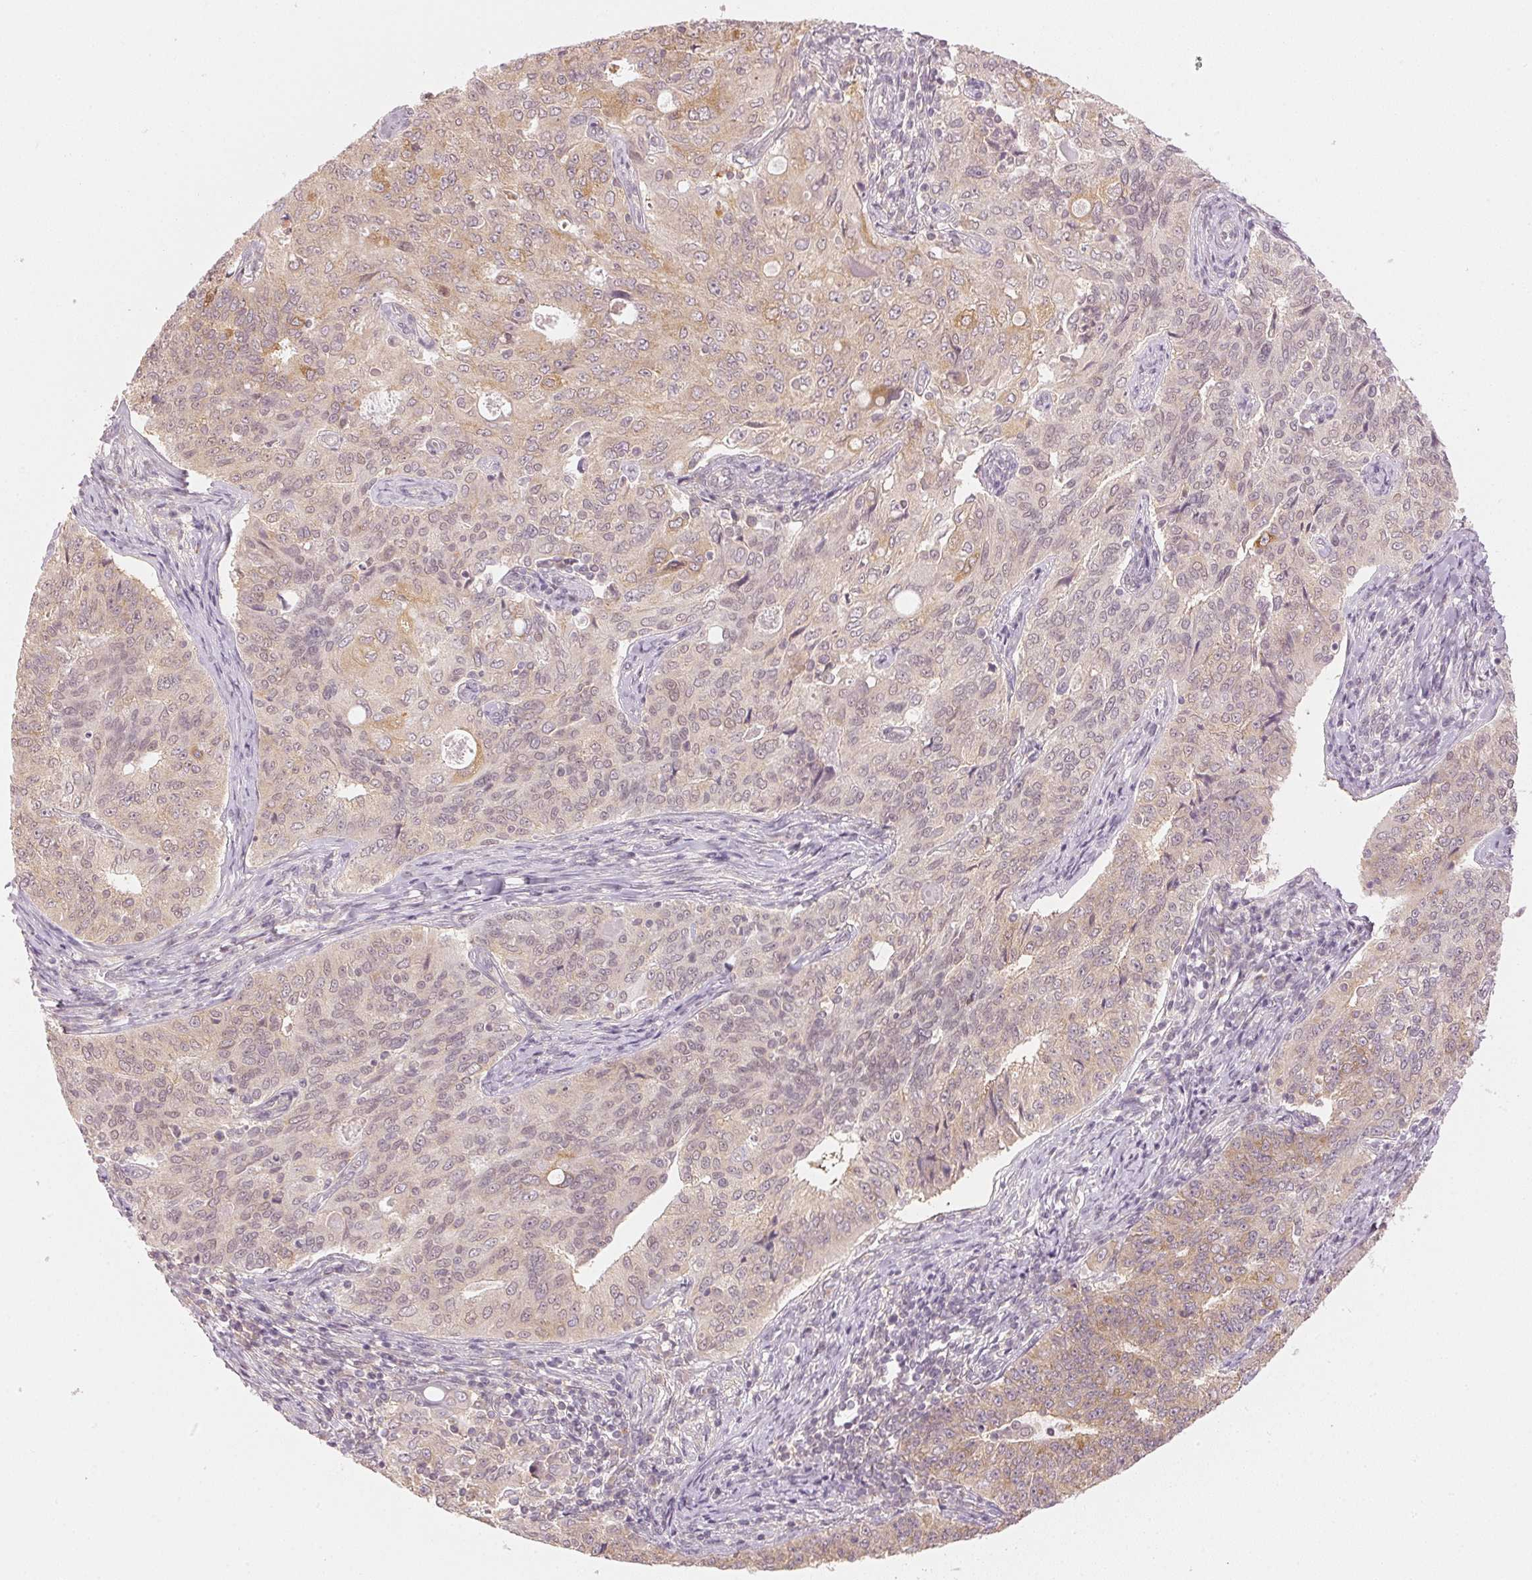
{"staining": {"intensity": "weak", "quantity": "<25%", "location": "cytoplasmic/membranous,nuclear"}, "tissue": "endometrial cancer", "cell_type": "Tumor cells", "image_type": "cancer", "snomed": [{"axis": "morphology", "description": "Adenocarcinoma, NOS"}, {"axis": "topography", "description": "Endometrium"}], "caption": "High power microscopy micrograph of an immunohistochemistry histopathology image of endometrial adenocarcinoma, revealing no significant positivity in tumor cells.", "gene": "KPRP", "patient": {"sex": "female", "age": 43}}